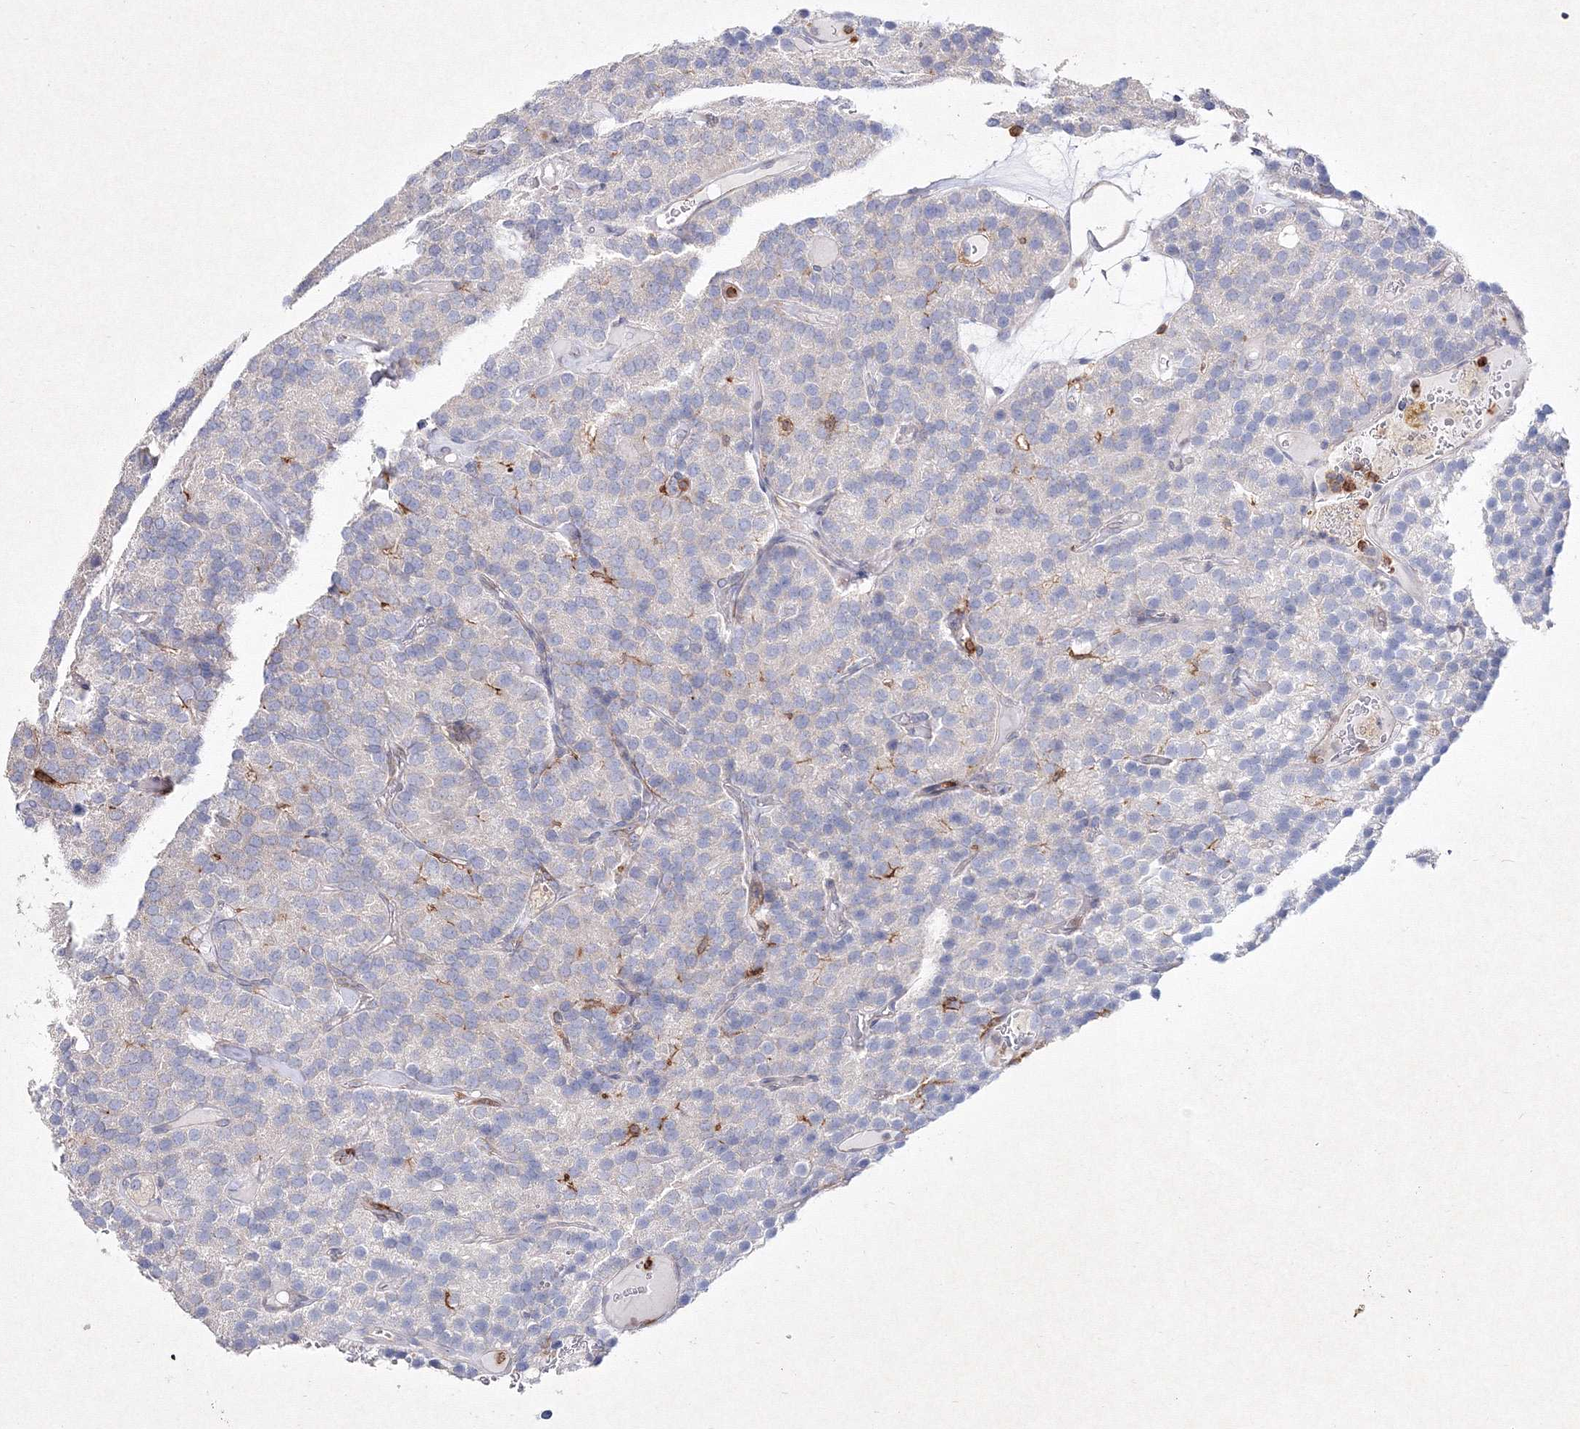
{"staining": {"intensity": "negative", "quantity": "none", "location": "none"}, "tissue": "parathyroid gland", "cell_type": "Glandular cells", "image_type": "normal", "snomed": [{"axis": "morphology", "description": "Normal tissue, NOS"}, {"axis": "morphology", "description": "Adenoma, NOS"}, {"axis": "topography", "description": "Parathyroid gland"}], "caption": "Immunohistochemical staining of benign human parathyroid gland exhibits no significant staining in glandular cells.", "gene": "HCST", "patient": {"sex": "female", "age": 86}}